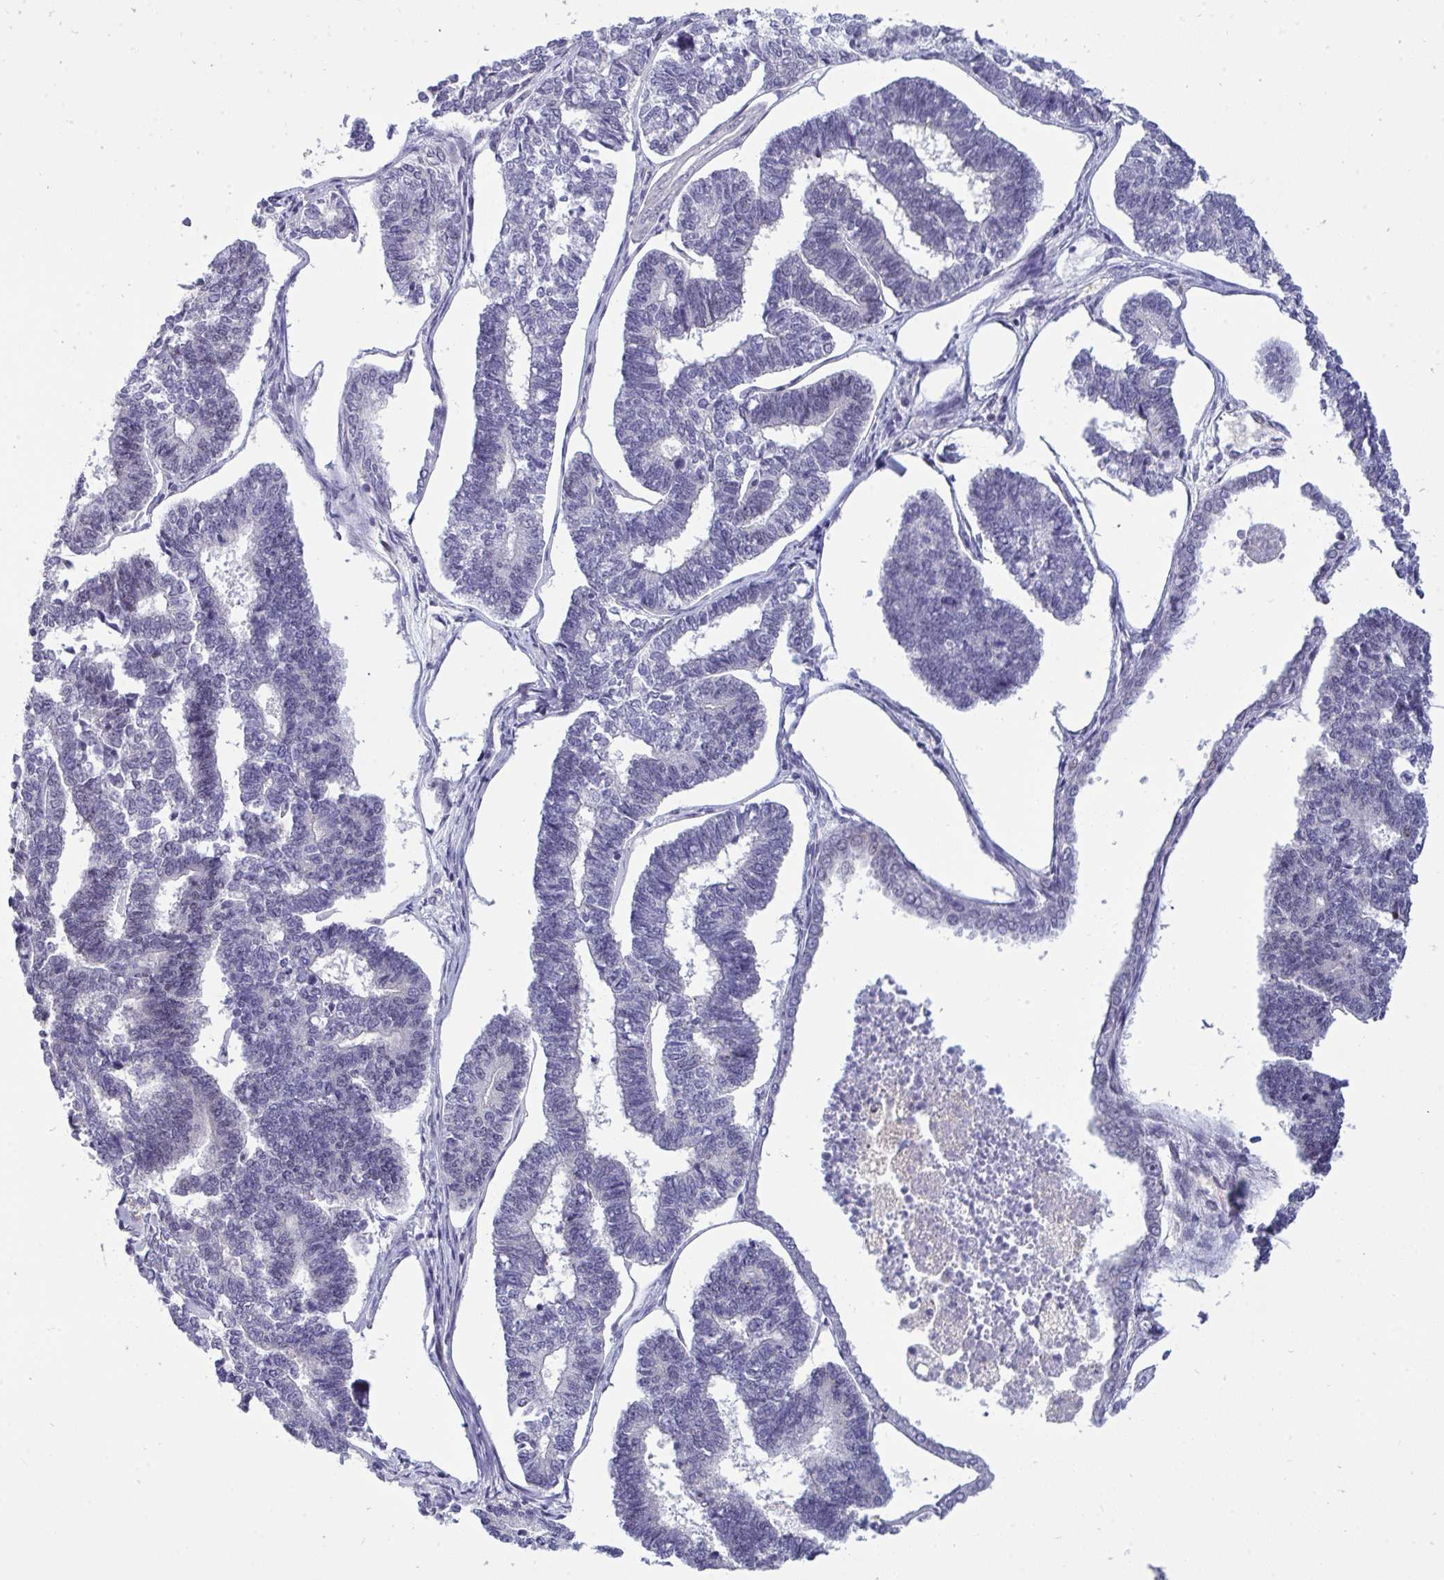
{"staining": {"intensity": "negative", "quantity": "none", "location": "none"}, "tissue": "endometrial cancer", "cell_type": "Tumor cells", "image_type": "cancer", "snomed": [{"axis": "morphology", "description": "Adenocarcinoma, NOS"}, {"axis": "topography", "description": "Endometrium"}], "caption": "This is an immunohistochemistry (IHC) histopathology image of adenocarcinoma (endometrial). There is no expression in tumor cells.", "gene": "PLPPR3", "patient": {"sex": "female", "age": 70}}